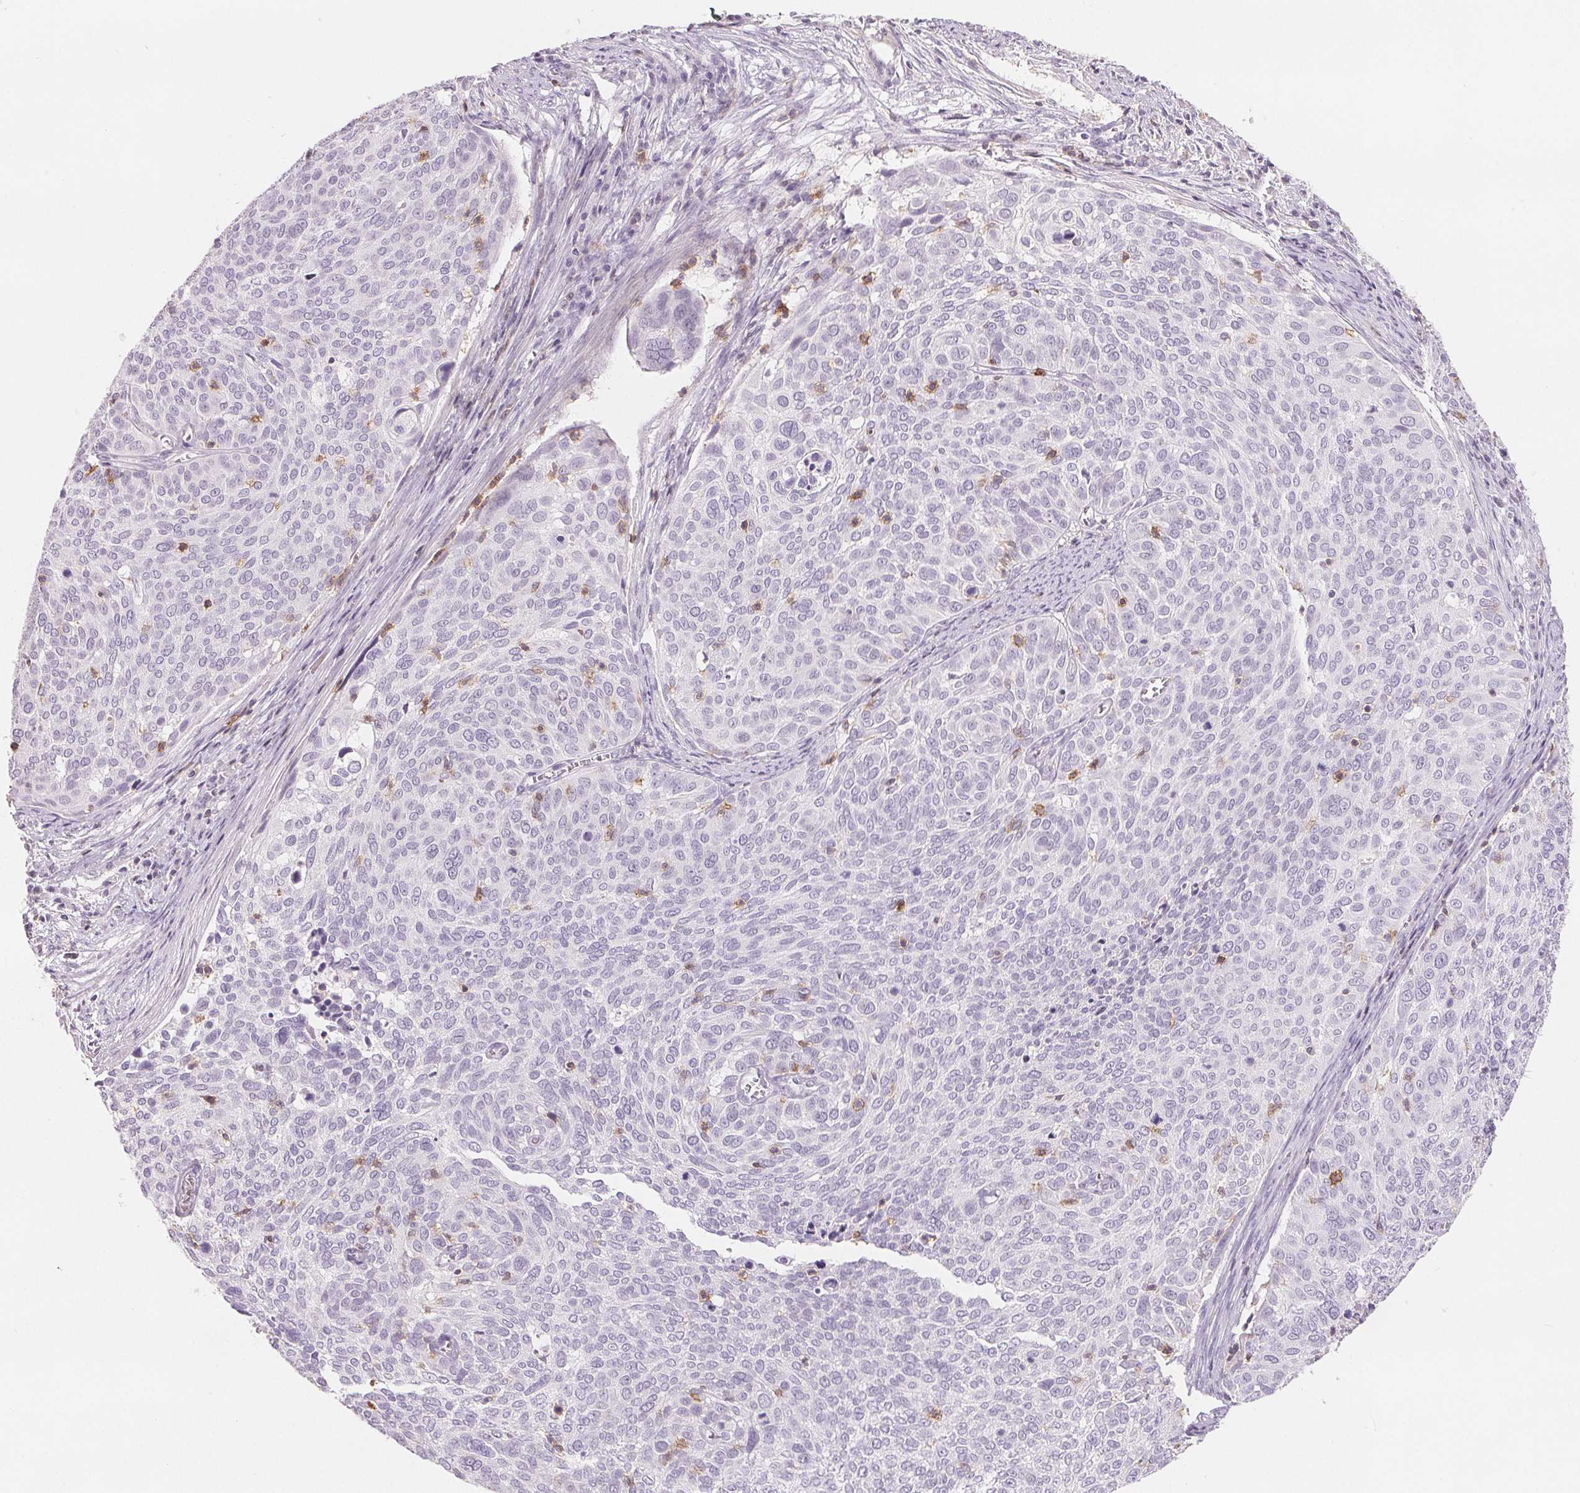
{"staining": {"intensity": "negative", "quantity": "none", "location": "none"}, "tissue": "cervical cancer", "cell_type": "Tumor cells", "image_type": "cancer", "snomed": [{"axis": "morphology", "description": "Squamous cell carcinoma, NOS"}, {"axis": "topography", "description": "Cervix"}], "caption": "IHC micrograph of neoplastic tissue: human cervical cancer (squamous cell carcinoma) stained with DAB demonstrates no significant protein staining in tumor cells.", "gene": "CD69", "patient": {"sex": "female", "age": 39}}